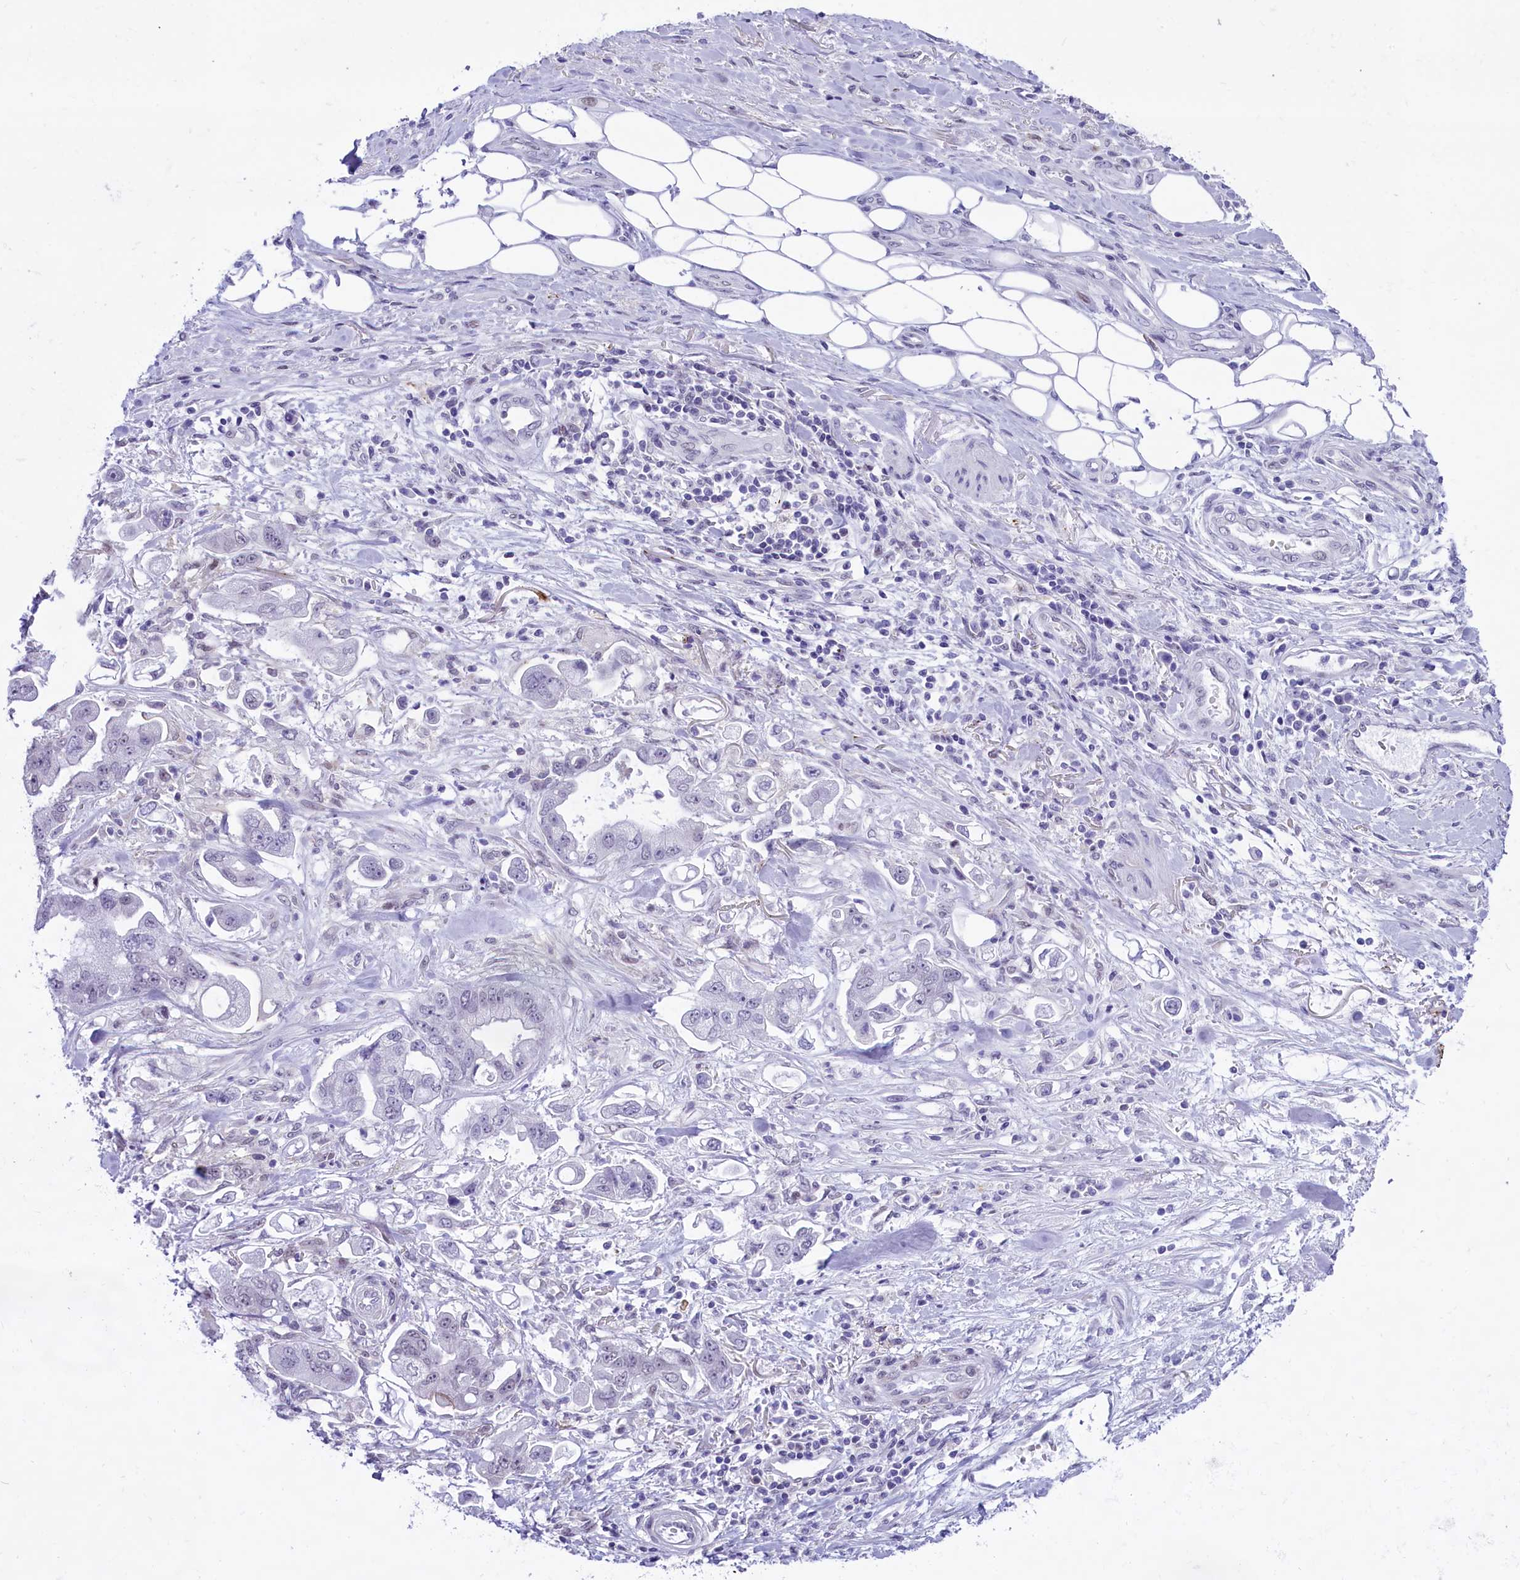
{"staining": {"intensity": "negative", "quantity": "none", "location": "none"}, "tissue": "stomach cancer", "cell_type": "Tumor cells", "image_type": "cancer", "snomed": [{"axis": "morphology", "description": "Adenocarcinoma, NOS"}, {"axis": "topography", "description": "Stomach"}], "caption": "IHC photomicrograph of neoplastic tissue: stomach adenocarcinoma stained with DAB (3,3'-diaminobenzidine) reveals no significant protein staining in tumor cells.", "gene": "RPS6KB1", "patient": {"sex": "male", "age": 62}}